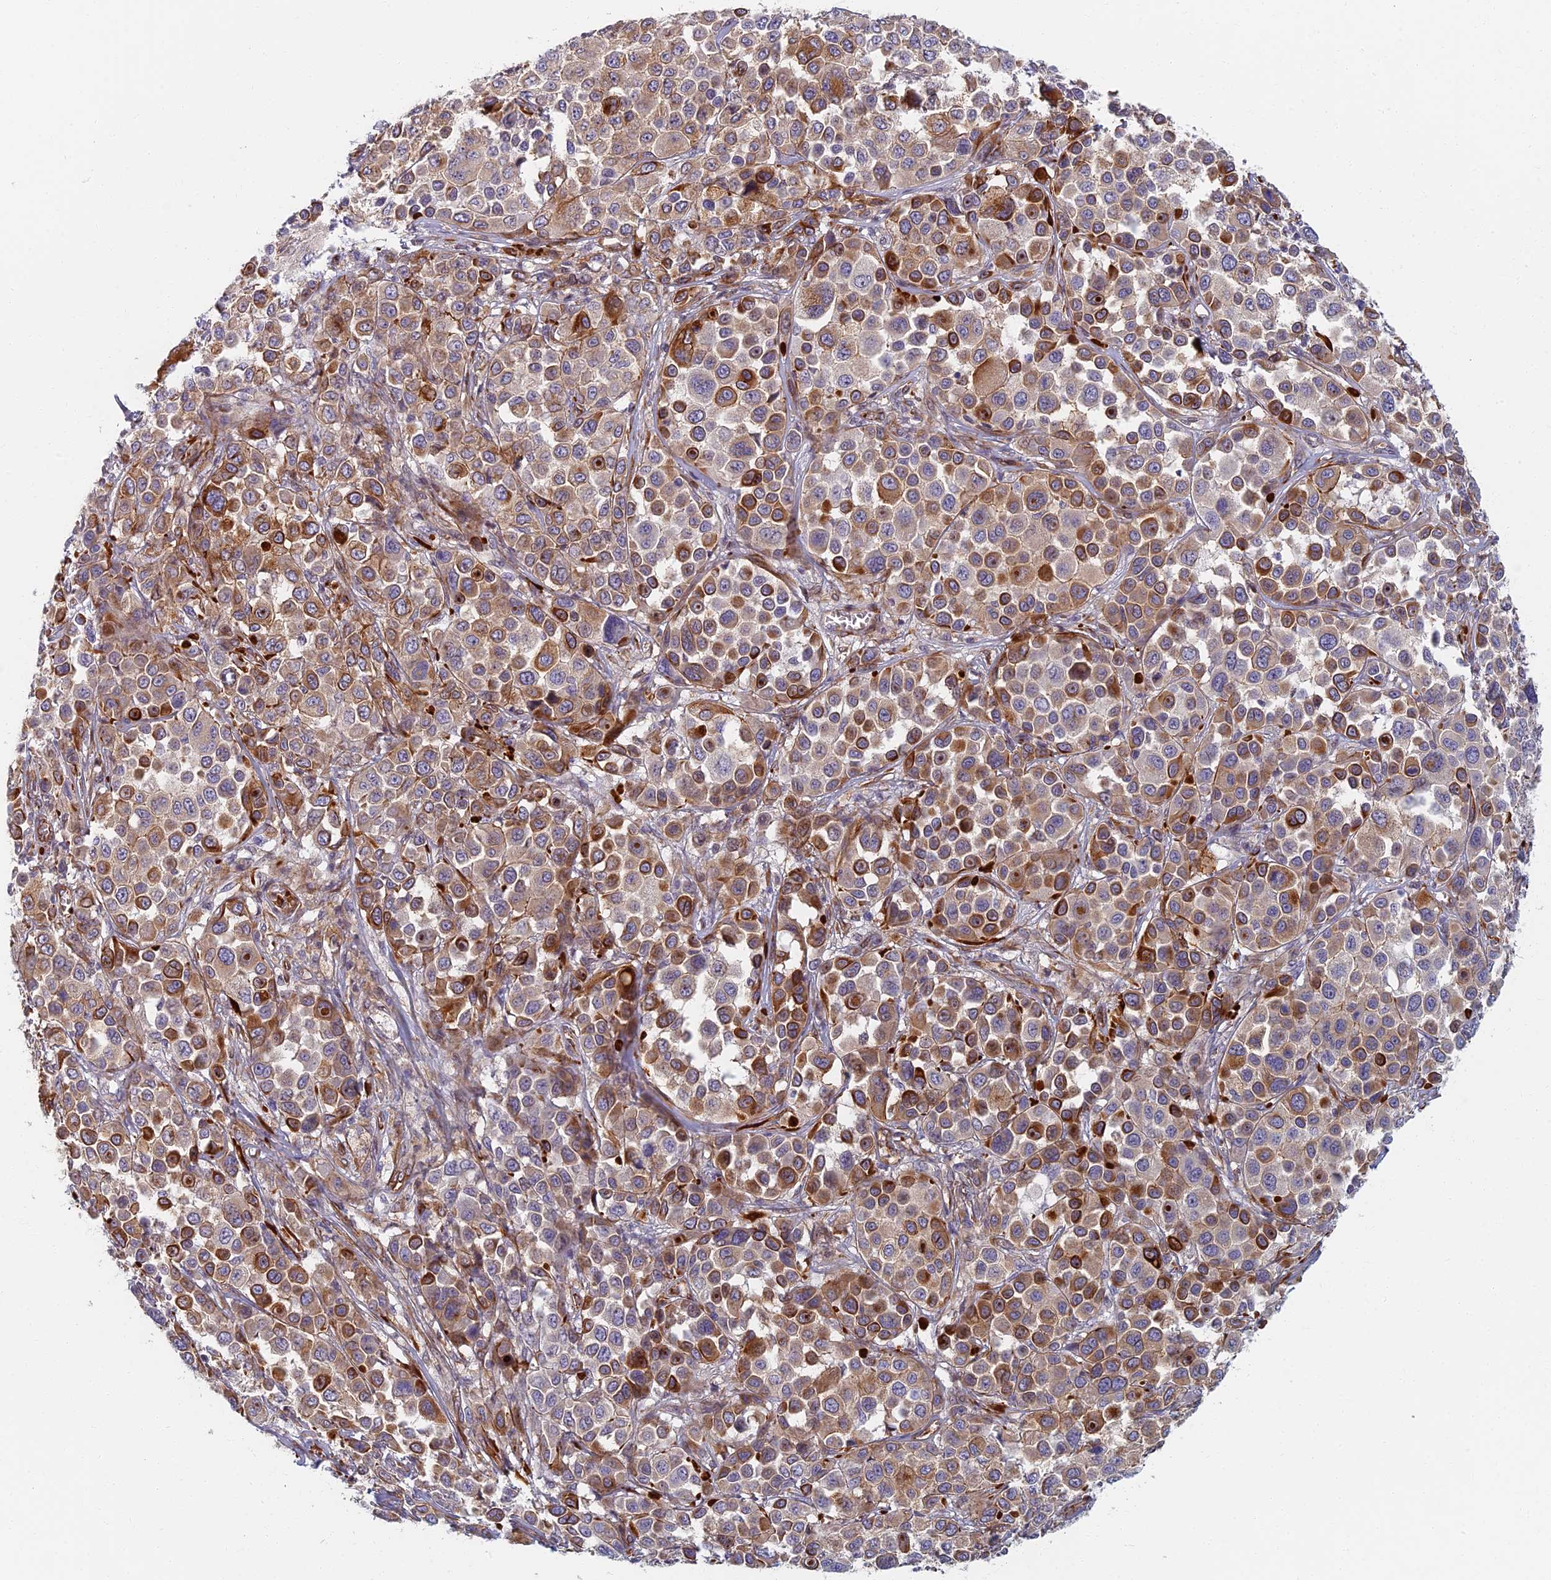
{"staining": {"intensity": "strong", "quantity": "<25%", "location": "cytoplasmic/membranous"}, "tissue": "melanoma", "cell_type": "Tumor cells", "image_type": "cancer", "snomed": [{"axis": "morphology", "description": "Malignant melanoma, NOS"}, {"axis": "topography", "description": "Skin of trunk"}], "caption": "Strong cytoplasmic/membranous expression is present in about <25% of tumor cells in malignant melanoma. (DAB = brown stain, brightfield microscopy at high magnification).", "gene": "ABCB10", "patient": {"sex": "male", "age": 71}}